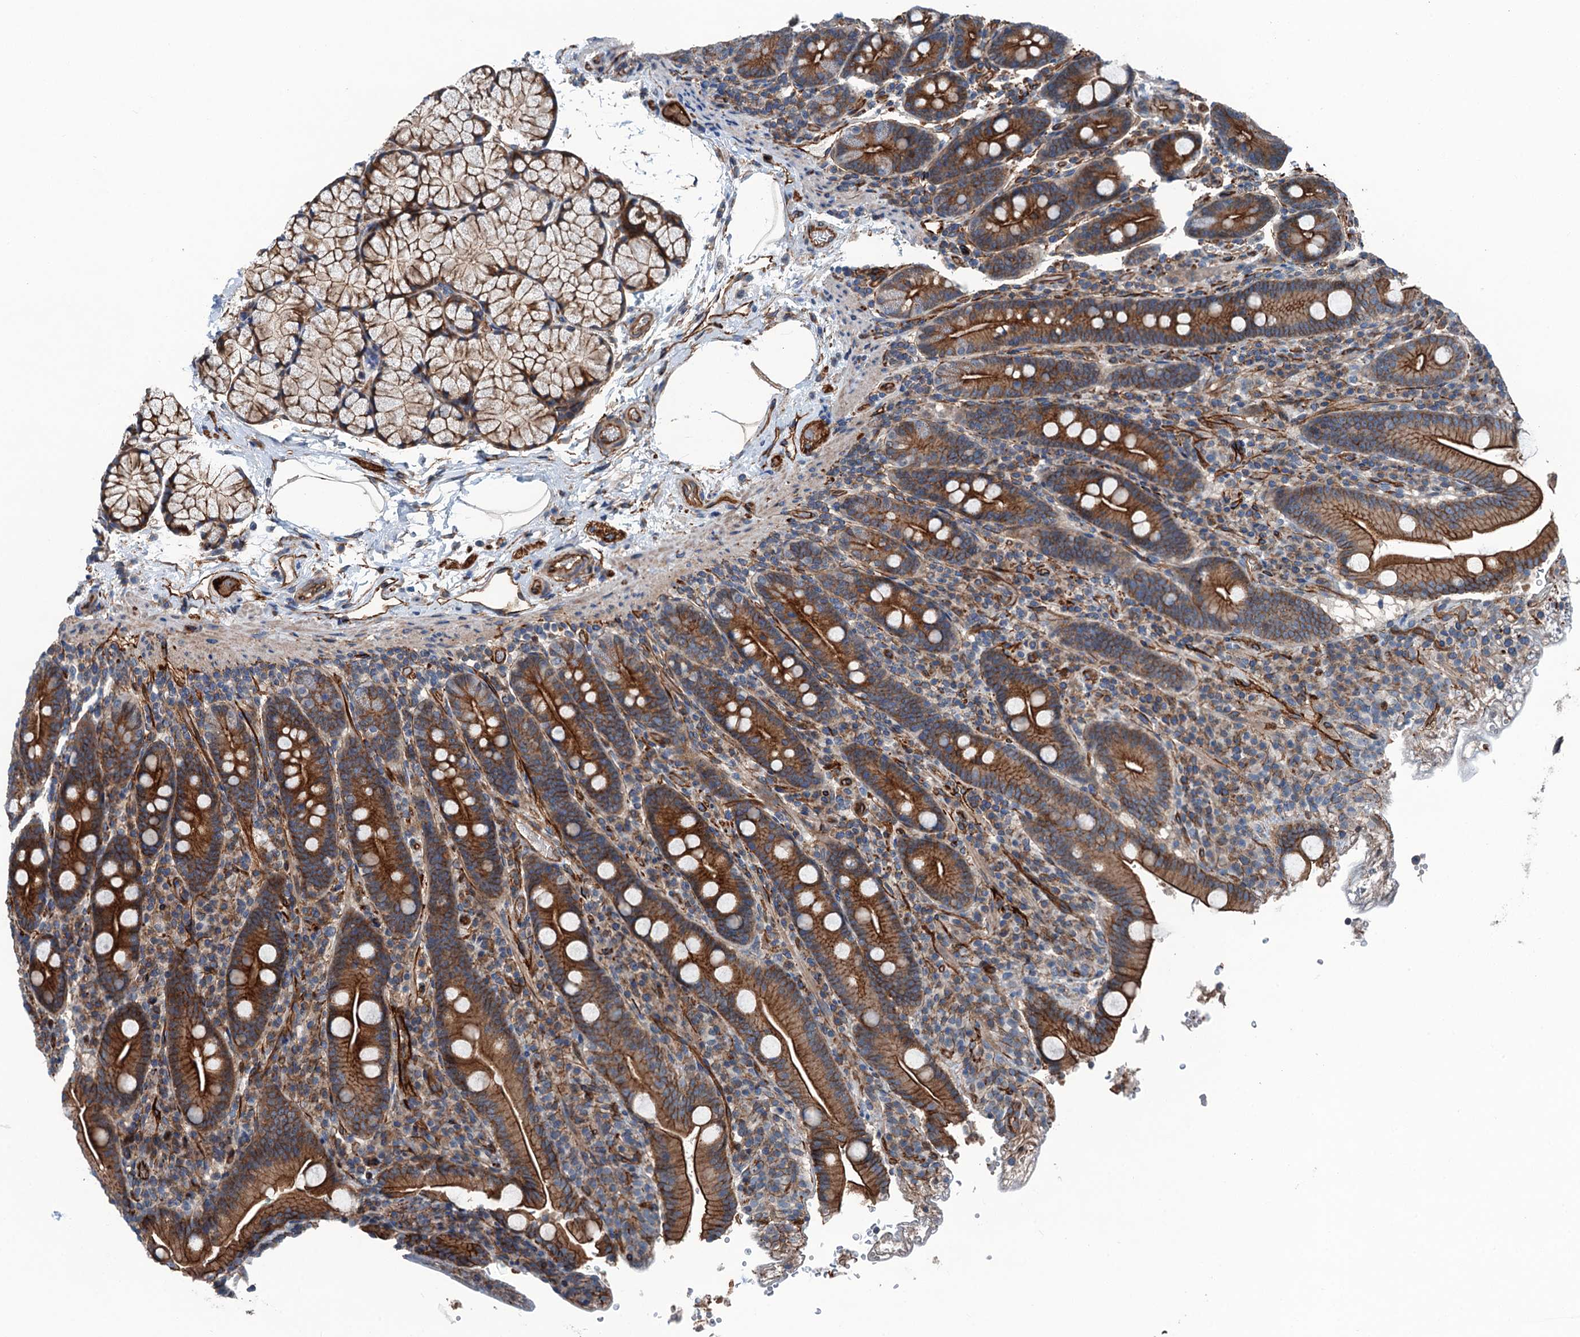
{"staining": {"intensity": "strong", "quantity": ">75%", "location": "cytoplasmic/membranous"}, "tissue": "duodenum", "cell_type": "Glandular cells", "image_type": "normal", "snomed": [{"axis": "morphology", "description": "Normal tissue, NOS"}, {"axis": "topography", "description": "Duodenum"}], "caption": "Duodenum stained for a protein reveals strong cytoplasmic/membranous positivity in glandular cells. Using DAB (3,3'-diaminobenzidine) (brown) and hematoxylin (blue) stains, captured at high magnification using brightfield microscopy.", "gene": "NMRAL1", "patient": {"sex": "male", "age": 35}}